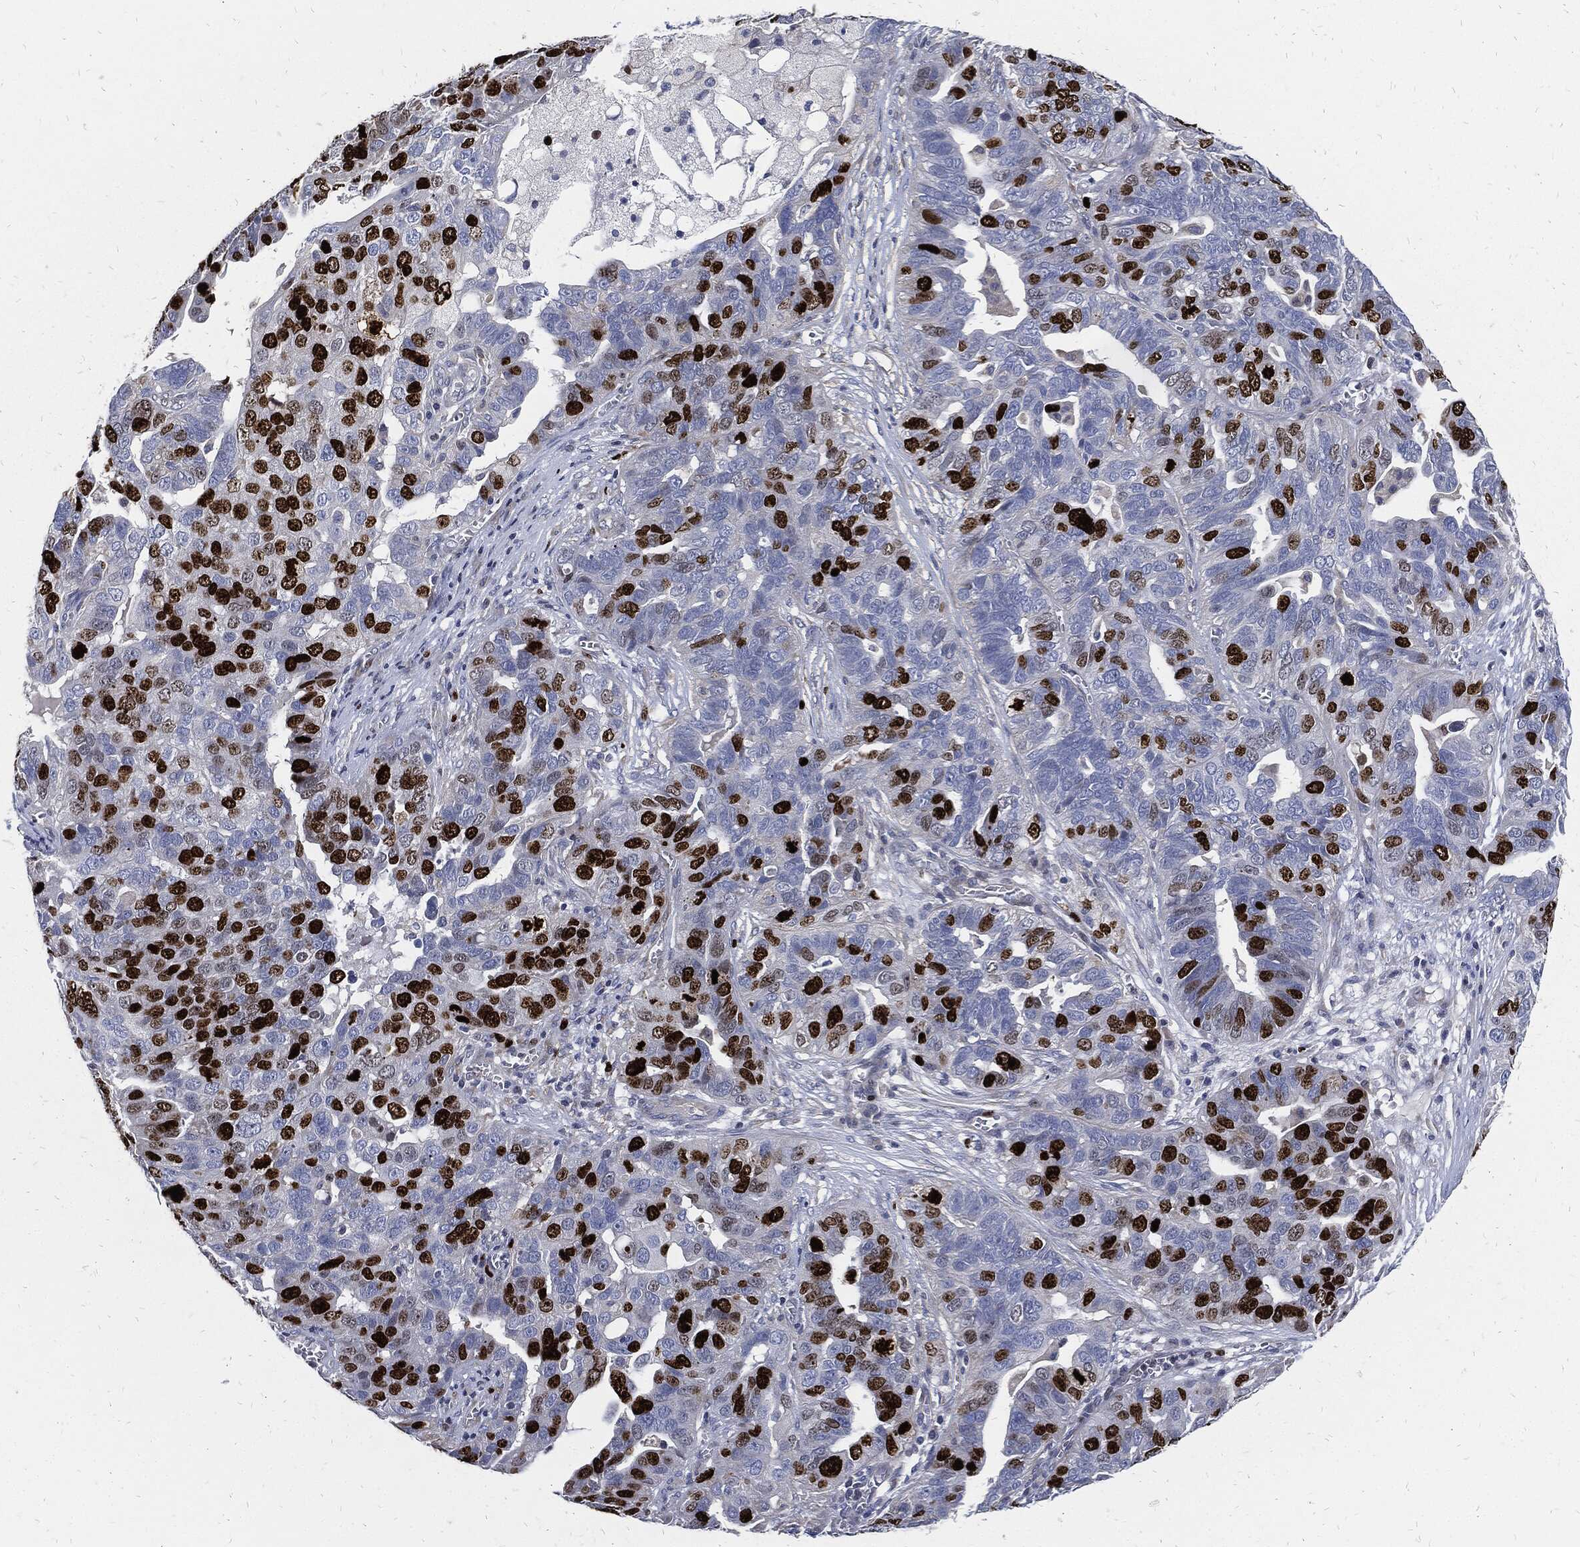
{"staining": {"intensity": "strong", "quantity": "25%-75%", "location": "nuclear"}, "tissue": "ovarian cancer", "cell_type": "Tumor cells", "image_type": "cancer", "snomed": [{"axis": "morphology", "description": "Carcinoma, endometroid"}, {"axis": "topography", "description": "Soft tissue"}, {"axis": "topography", "description": "Ovary"}], "caption": "Protein analysis of ovarian cancer tissue shows strong nuclear expression in approximately 25%-75% of tumor cells.", "gene": "MKI67", "patient": {"sex": "female", "age": 52}}